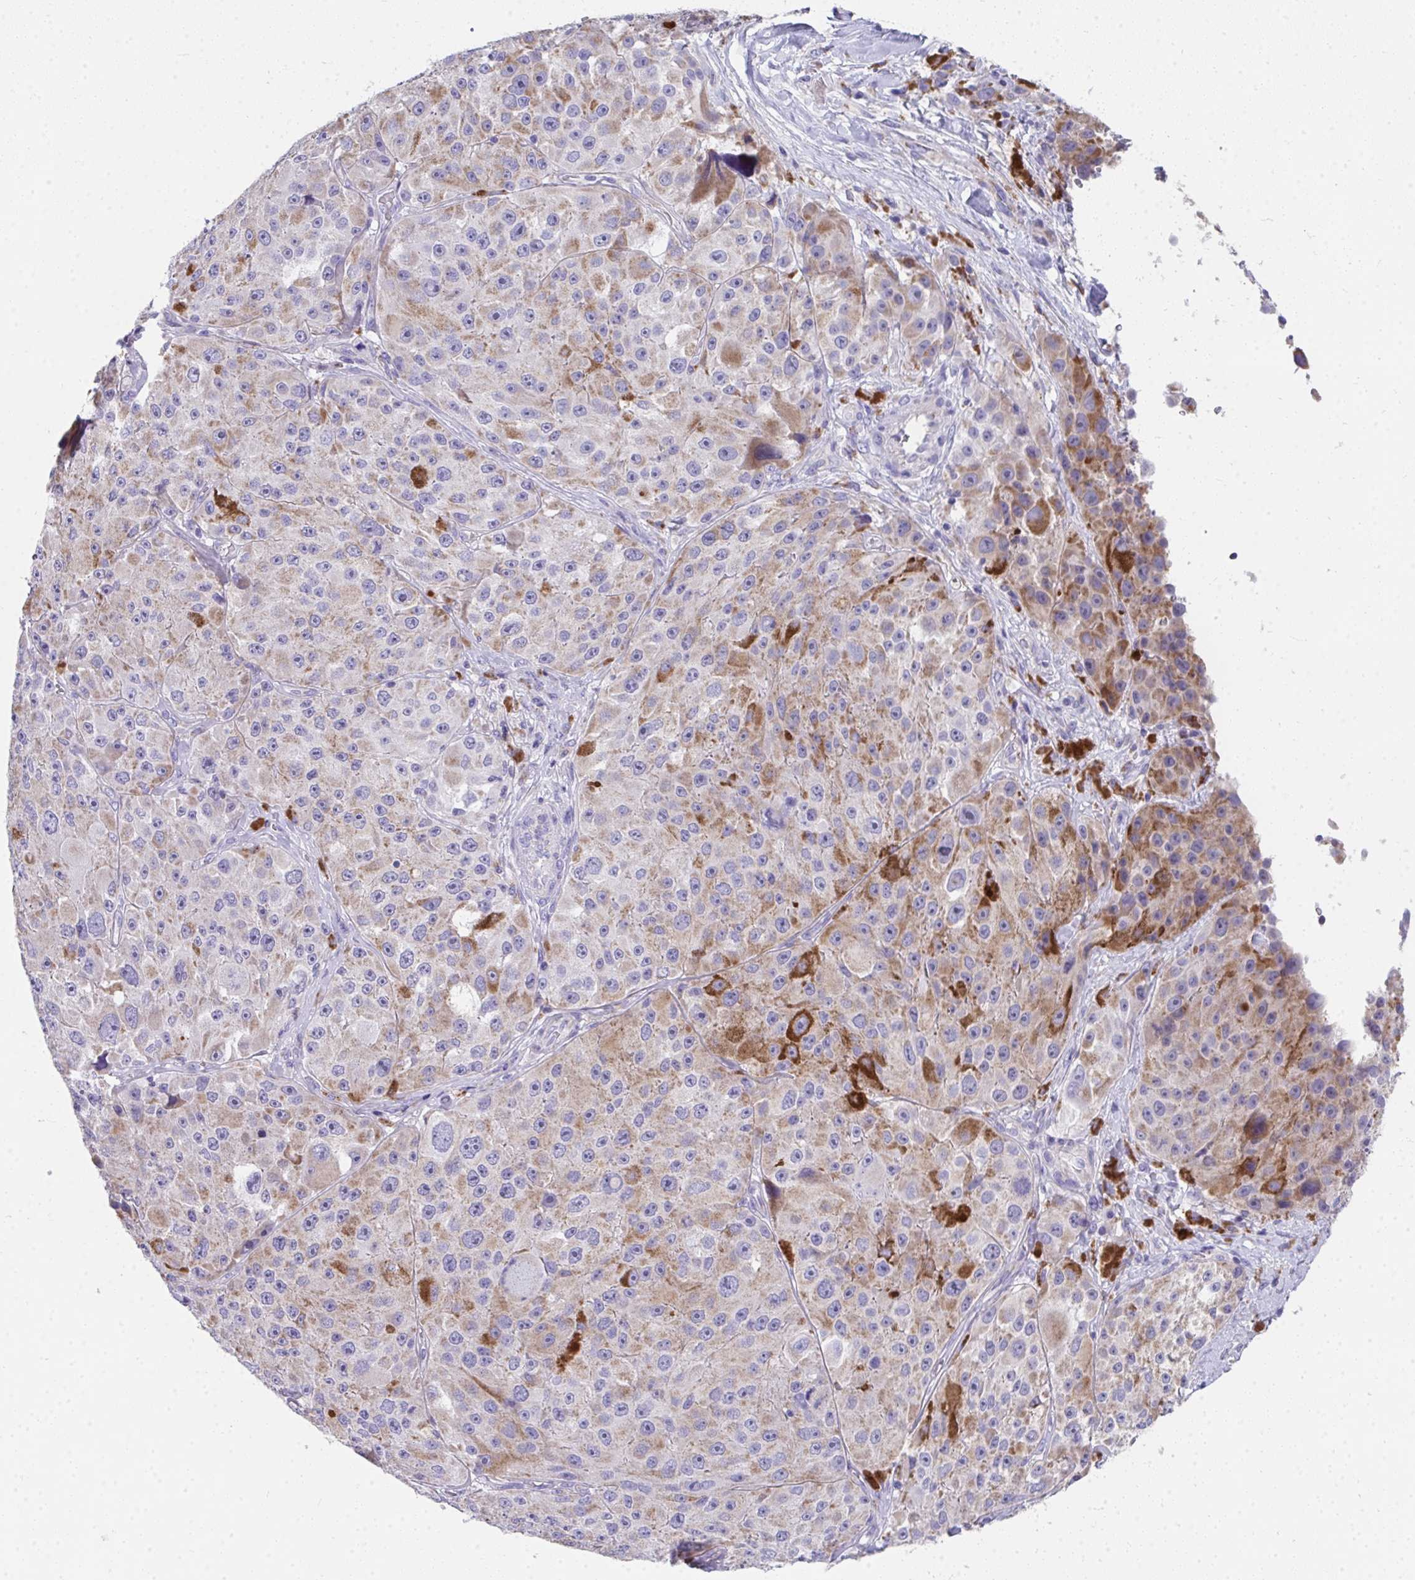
{"staining": {"intensity": "negative", "quantity": "none", "location": "none"}, "tissue": "melanoma", "cell_type": "Tumor cells", "image_type": "cancer", "snomed": [{"axis": "morphology", "description": "Malignant melanoma, Metastatic site"}, {"axis": "topography", "description": "Lymph node"}], "caption": "The photomicrograph demonstrates no staining of tumor cells in melanoma.", "gene": "COA5", "patient": {"sex": "male", "age": 62}}